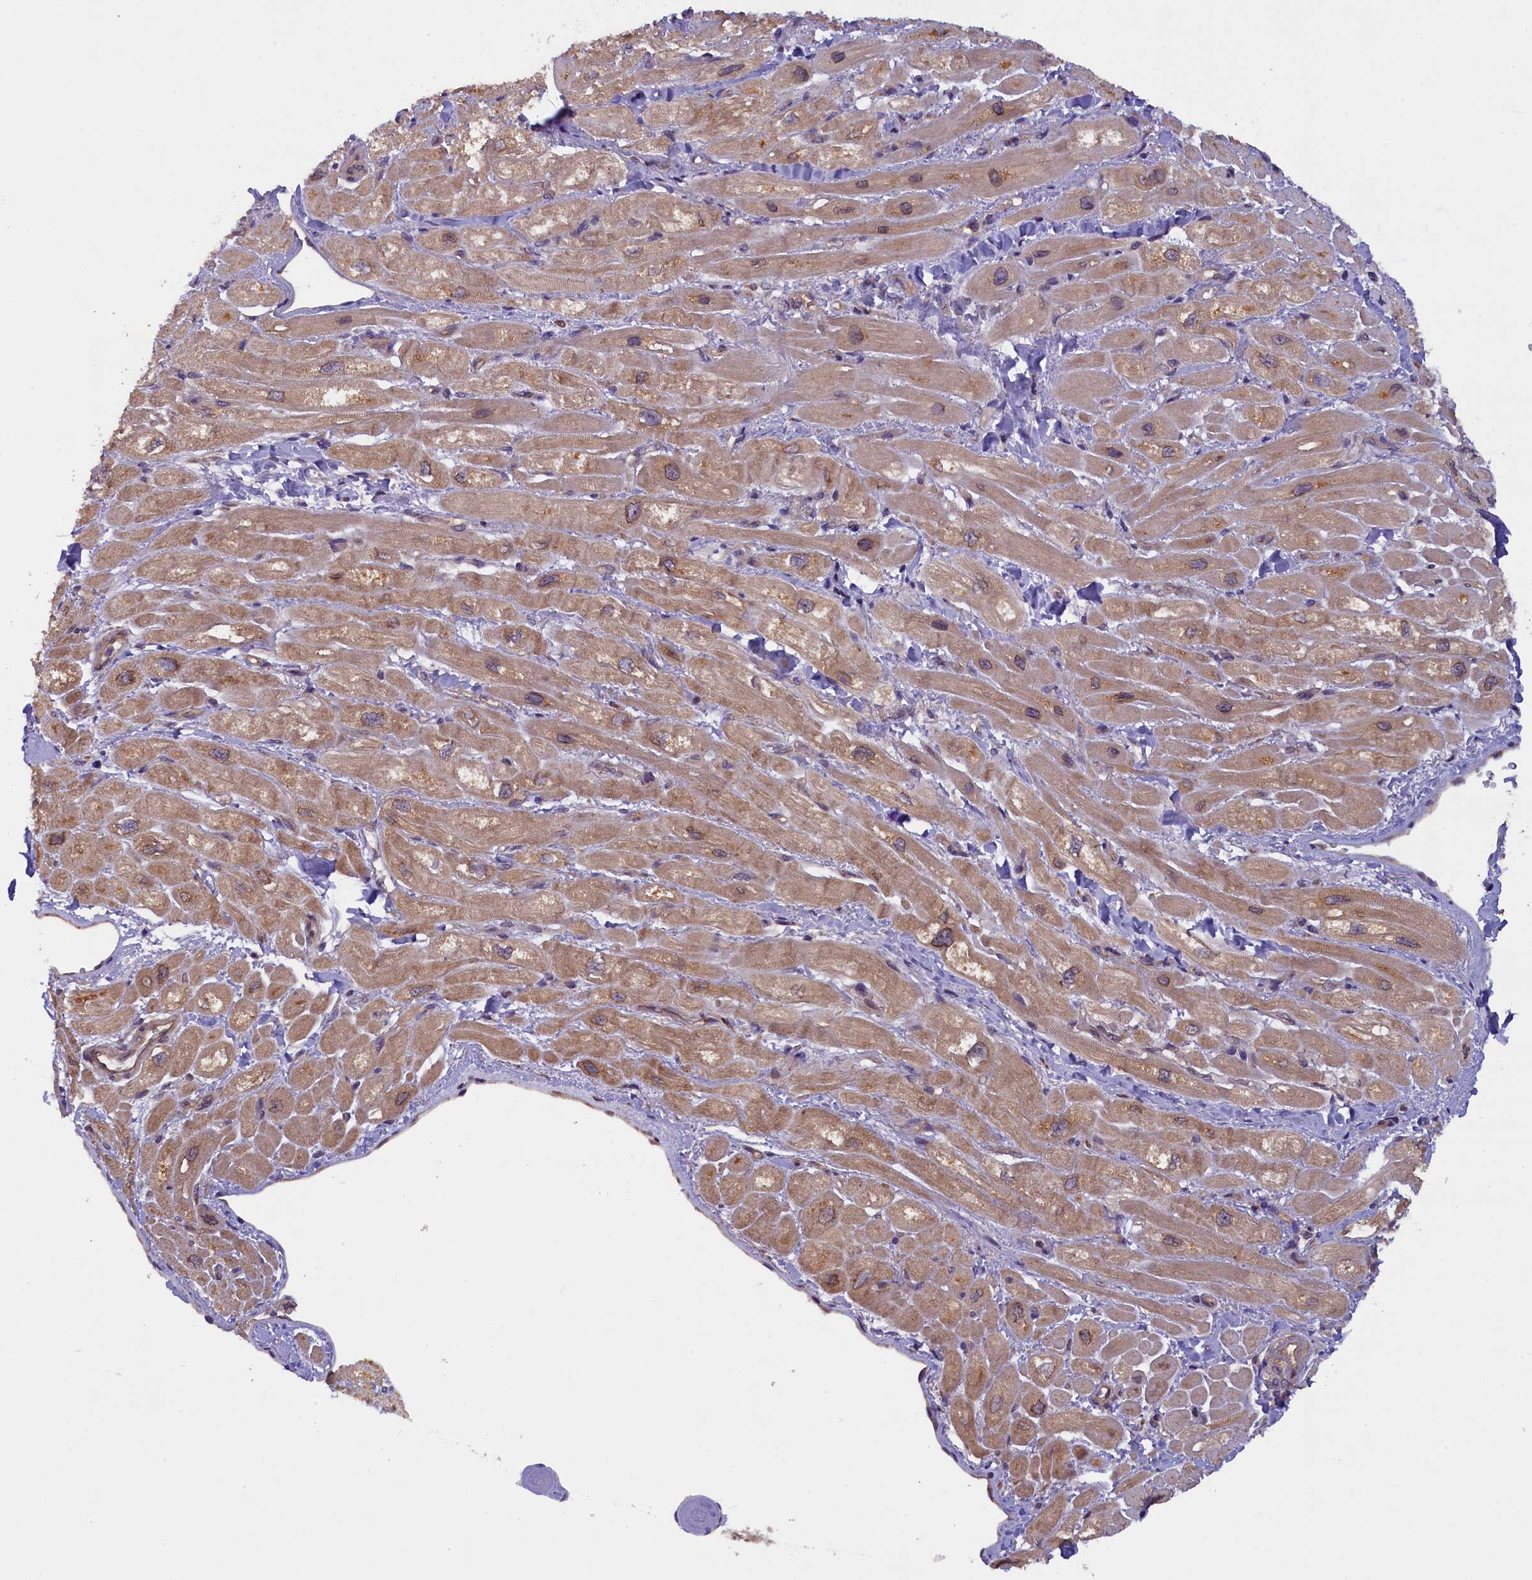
{"staining": {"intensity": "moderate", "quantity": "25%-75%", "location": "cytoplasmic/membranous"}, "tissue": "heart muscle", "cell_type": "Cardiomyocytes", "image_type": "normal", "snomed": [{"axis": "morphology", "description": "Normal tissue, NOS"}, {"axis": "topography", "description": "Heart"}], "caption": "Benign heart muscle reveals moderate cytoplasmic/membranous expression in about 25%-75% of cardiomyocytes, visualized by immunohistochemistry. The staining is performed using DAB (3,3'-diaminobenzidine) brown chromogen to label protein expression. The nuclei are counter-stained blue using hematoxylin.", "gene": "CCDC9B", "patient": {"sex": "male", "age": 65}}